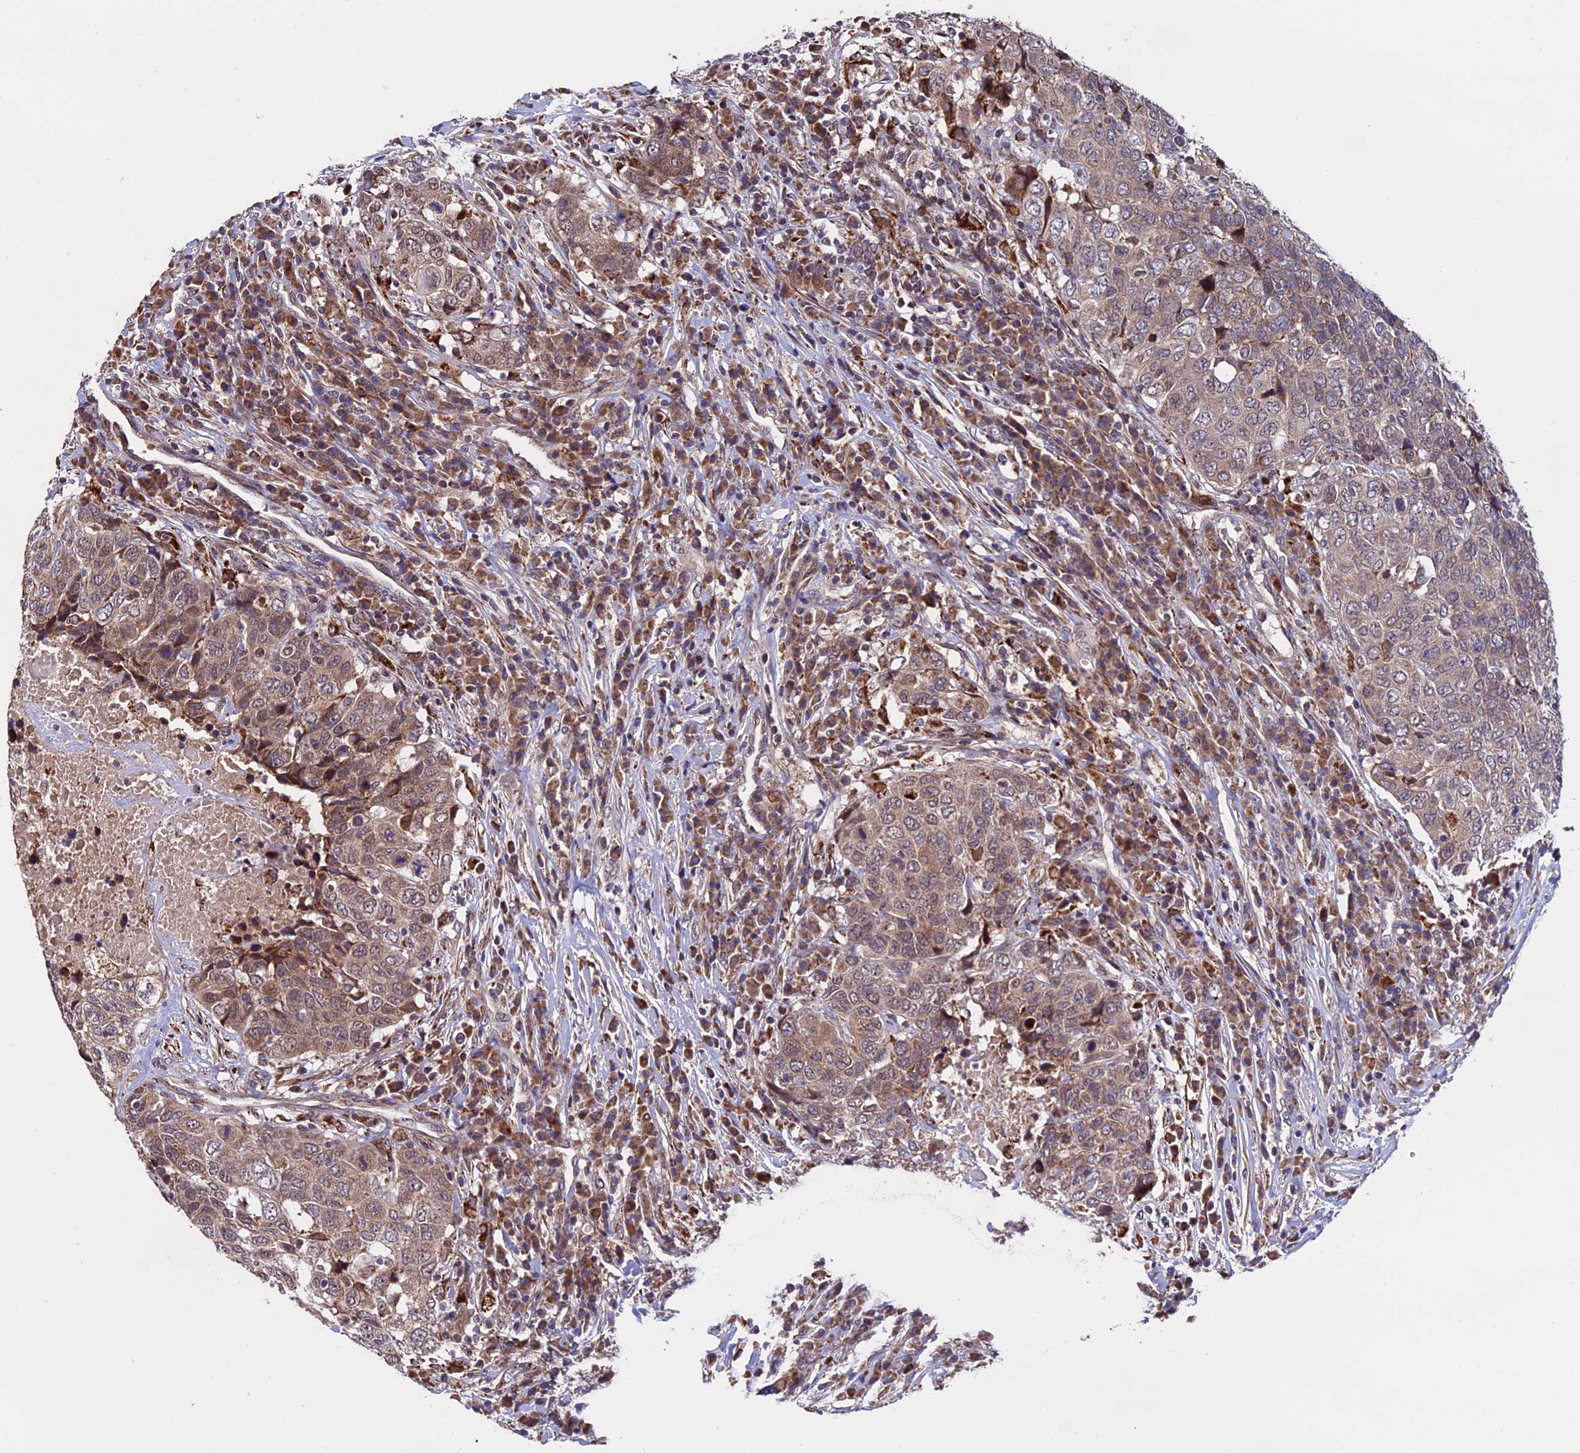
{"staining": {"intensity": "moderate", "quantity": ">75%", "location": "cytoplasmic/membranous"}, "tissue": "head and neck cancer", "cell_type": "Tumor cells", "image_type": "cancer", "snomed": [{"axis": "morphology", "description": "Squamous cell carcinoma, NOS"}, {"axis": "topography", "description": "Head-Neck"}], "caption": "Moderate cytoplasmic/membranous expression for a protein is seen in approximately >75% of tumor cells of head and neck cancer using immunohistochemistry.", "gene": "RNF17", "patient": {"sex": "male", "age": 66}}